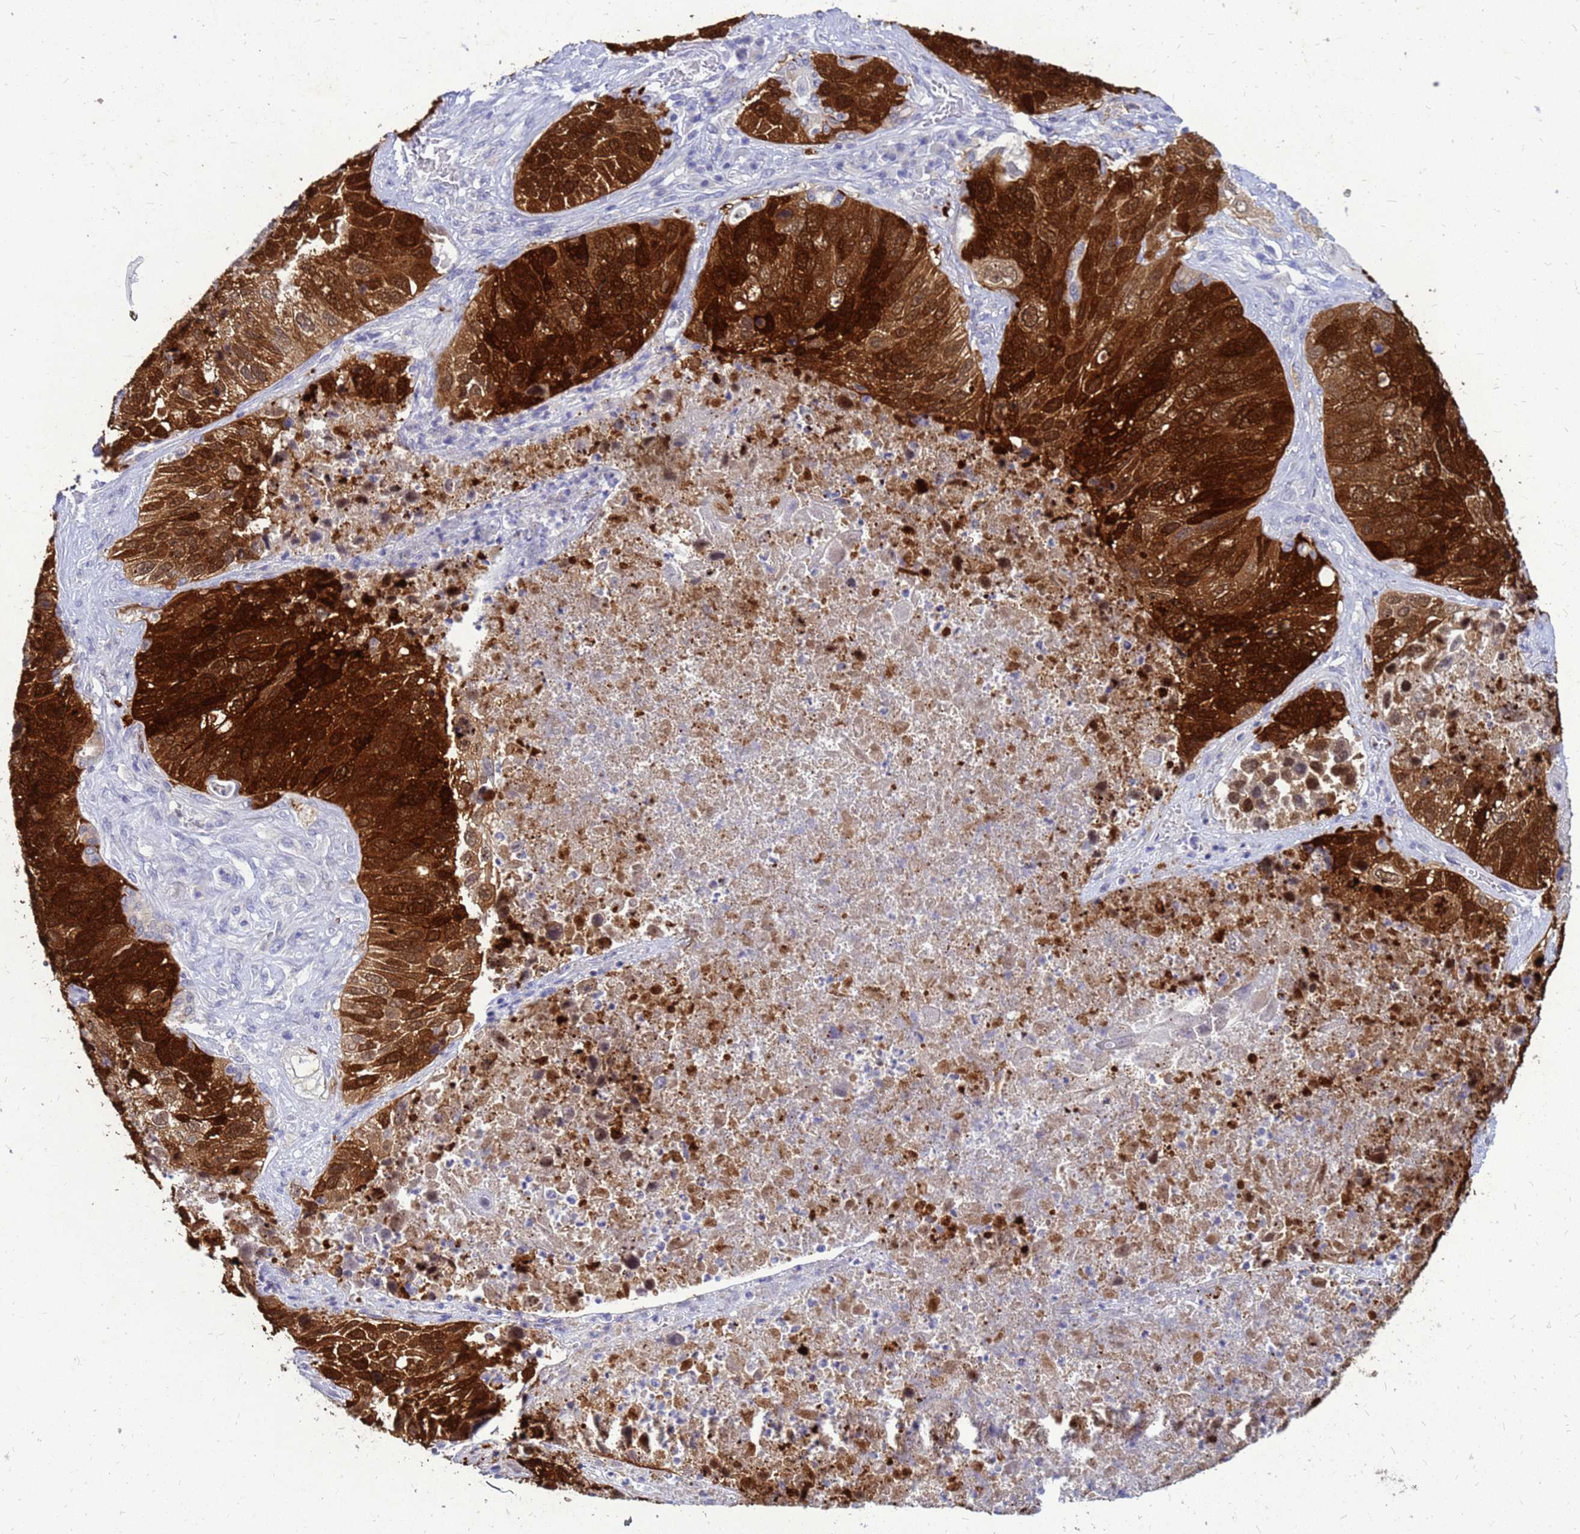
{"staining": {"intensity": "strong", "quantity": ">75%", "location": "cytoplasmic/membranous,nuclear"}, "tissue": "lung cancer", "cell_type": "Tumor cells", "image_type": "cancer", "snomed": [{"axis": "morphology", "description": "Squamous cell carcinoma, NOS"}, {"axis": "topography", "description": "Lung"}], "caption": "Tumor cells show strong cytoplasmic/membranous and nuclear expression in about >75% of cells in lung cancer (squamous cell carcinoma).", "gene": "AKR1C1", "patient": {"sex": "male", "age": 61}}